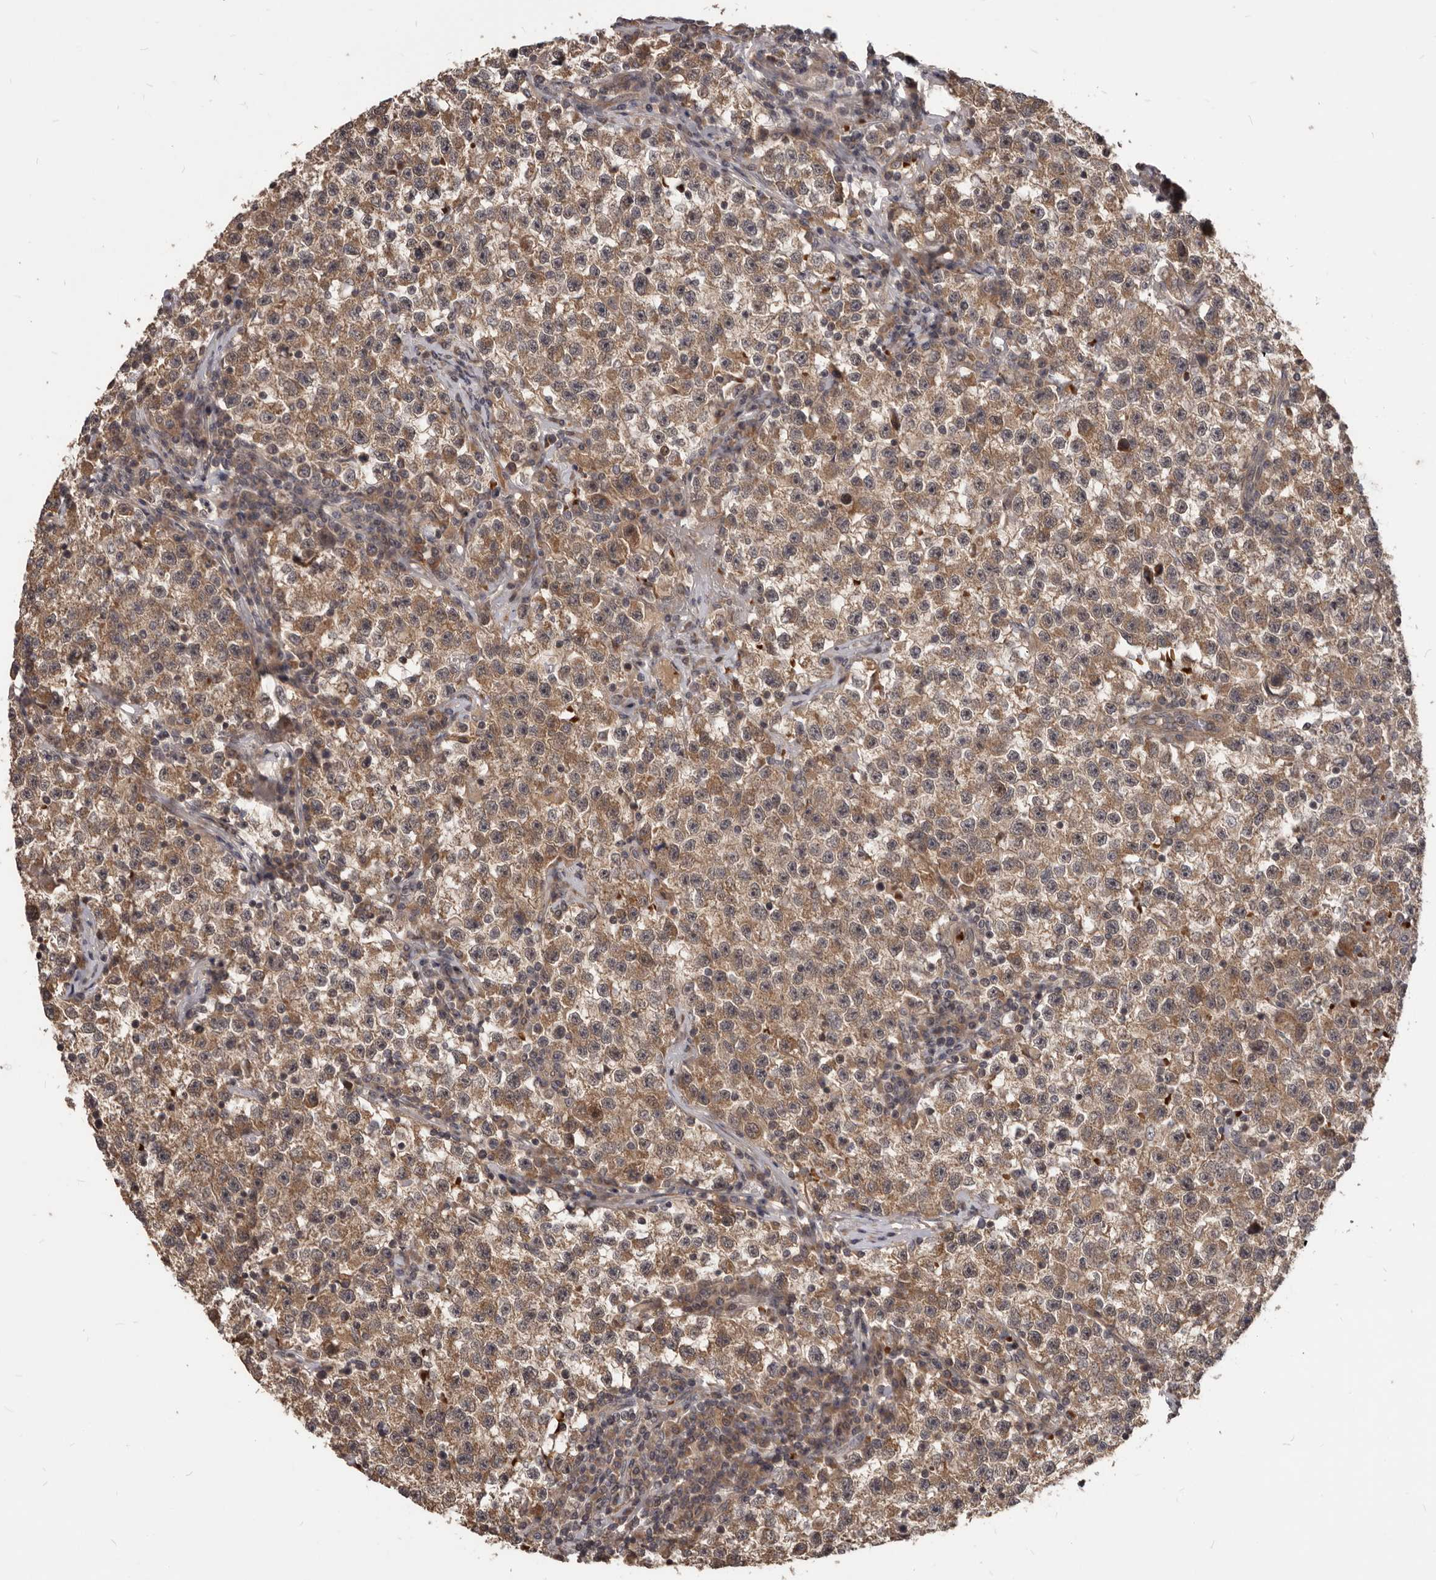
{"staining": {"intensity": "moderate", "quantity": ">75%", "location": "cytoplasmic/membranous"}, "tissue": "testis cancer", "cell_type": "Tumor cells", "image_type": "cancer", "snomed": [{"axis": "morphology", "description": "Seminoma, NOS"}, {"axis": "topography", "description": "Testis"}], "caption": "Protein expression analysis of testis cancer (seminoma) shows moderate cytoplasmic/membranous expression in about >75% of tumor cells. Immunohistochemistry (ihc) stains the protein in brown and the nuclei are stained blue.", "gene": "GABPB2", "patient": {"sex": "male", "age": 22}}